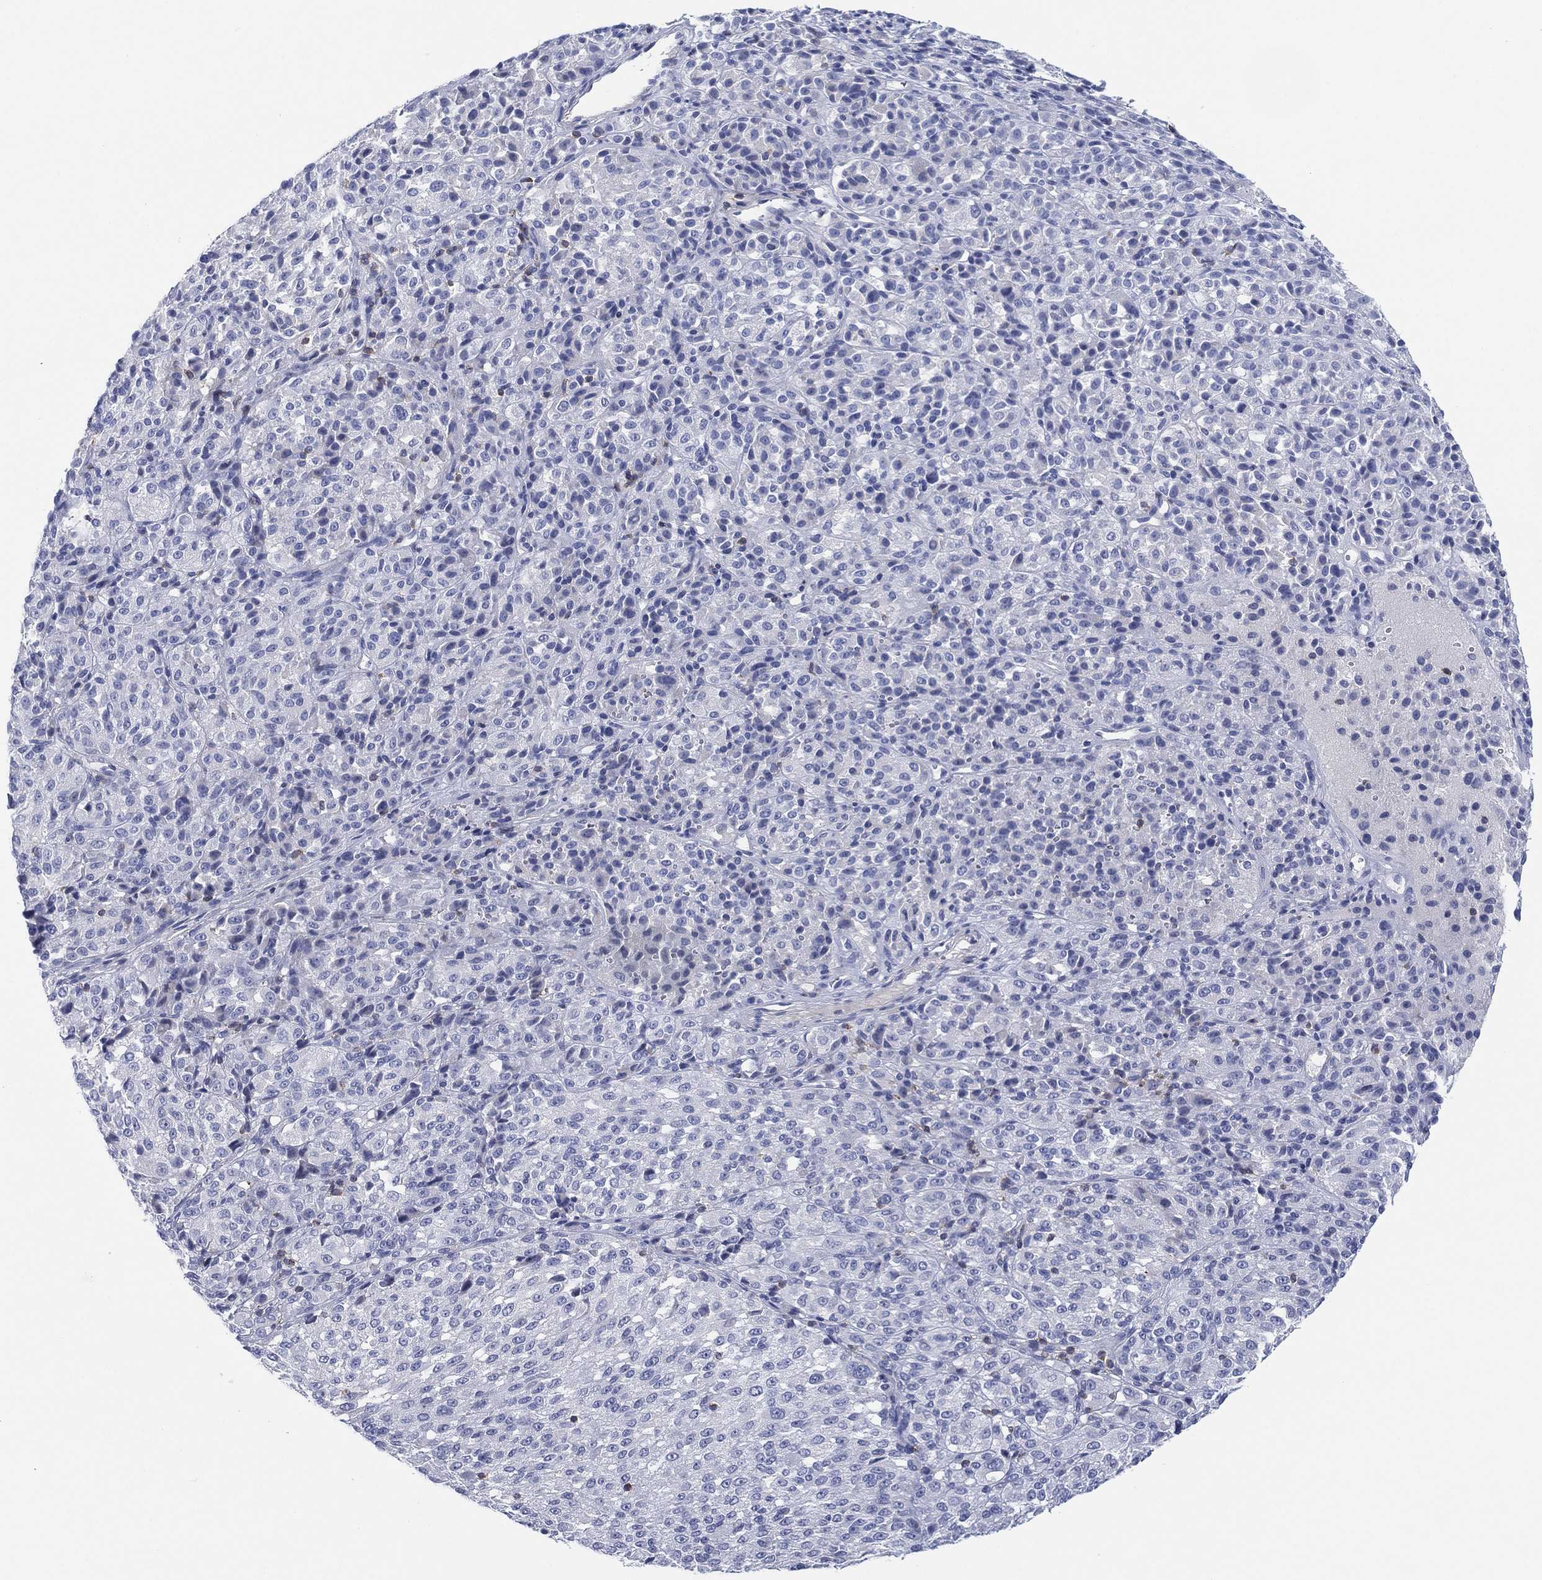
{"staining": {"intensity": "negative", "quantity": "none", "location": "none"}, "tissue": "melanoma", "cell_type": "Tumor cells", "image_type": "cancer", "snomed": [{"axis": "morphology", "description": "Malignant melanoma, Metastatic site"}, {"axis": "topography", "description": "Brain"}], "caption": "This is an immunohistochemistry (IHC) photomicrograph of malignant melanoma (metastatic site). There is no expression in tumor cells.", "gene": "SEPTIN1", "patient": {"sex": "female", "age": 56}}